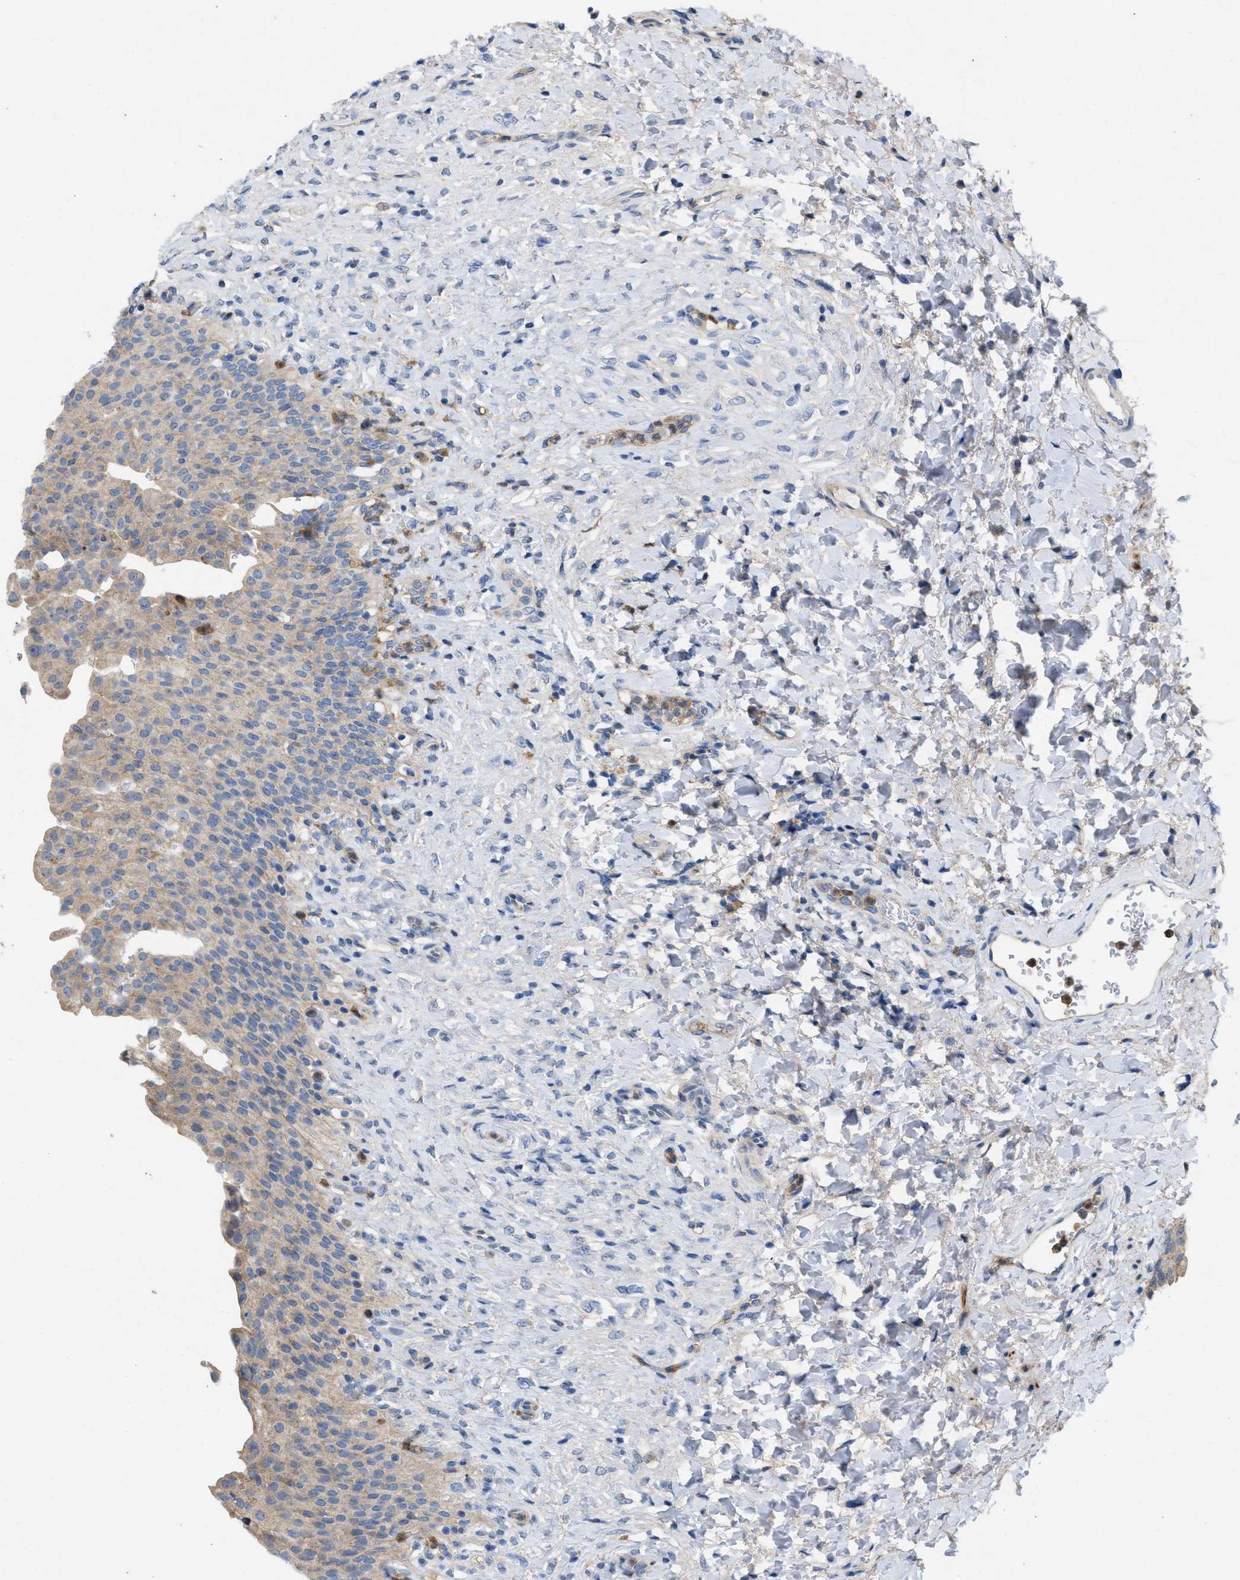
{"staining": {"intensity": "weak", "quantity": "25%-75%", "location": "cytoplasmic/membranous"}, "tissue": "urinary bladder", "cell_type": "Urothelial cells", "image_type": "normal", "snomed": [{"axis": "morphology", "description": "Urothelial carcinoma, High grade"}, {"axis": "topography", "description": "Urinary bladder"}], "caption": "Urothelial cells reveal low levels of weak cytoplasmic/membranous expression in approximately 25%-75% of cells in normal urinary bladder. (DAB (3,3'-diaminobenzidine) IHC with brightfield microscopy, high magnification).", "gene": "PLPPR5", "patient": {"sex": "male", "age": 46}}